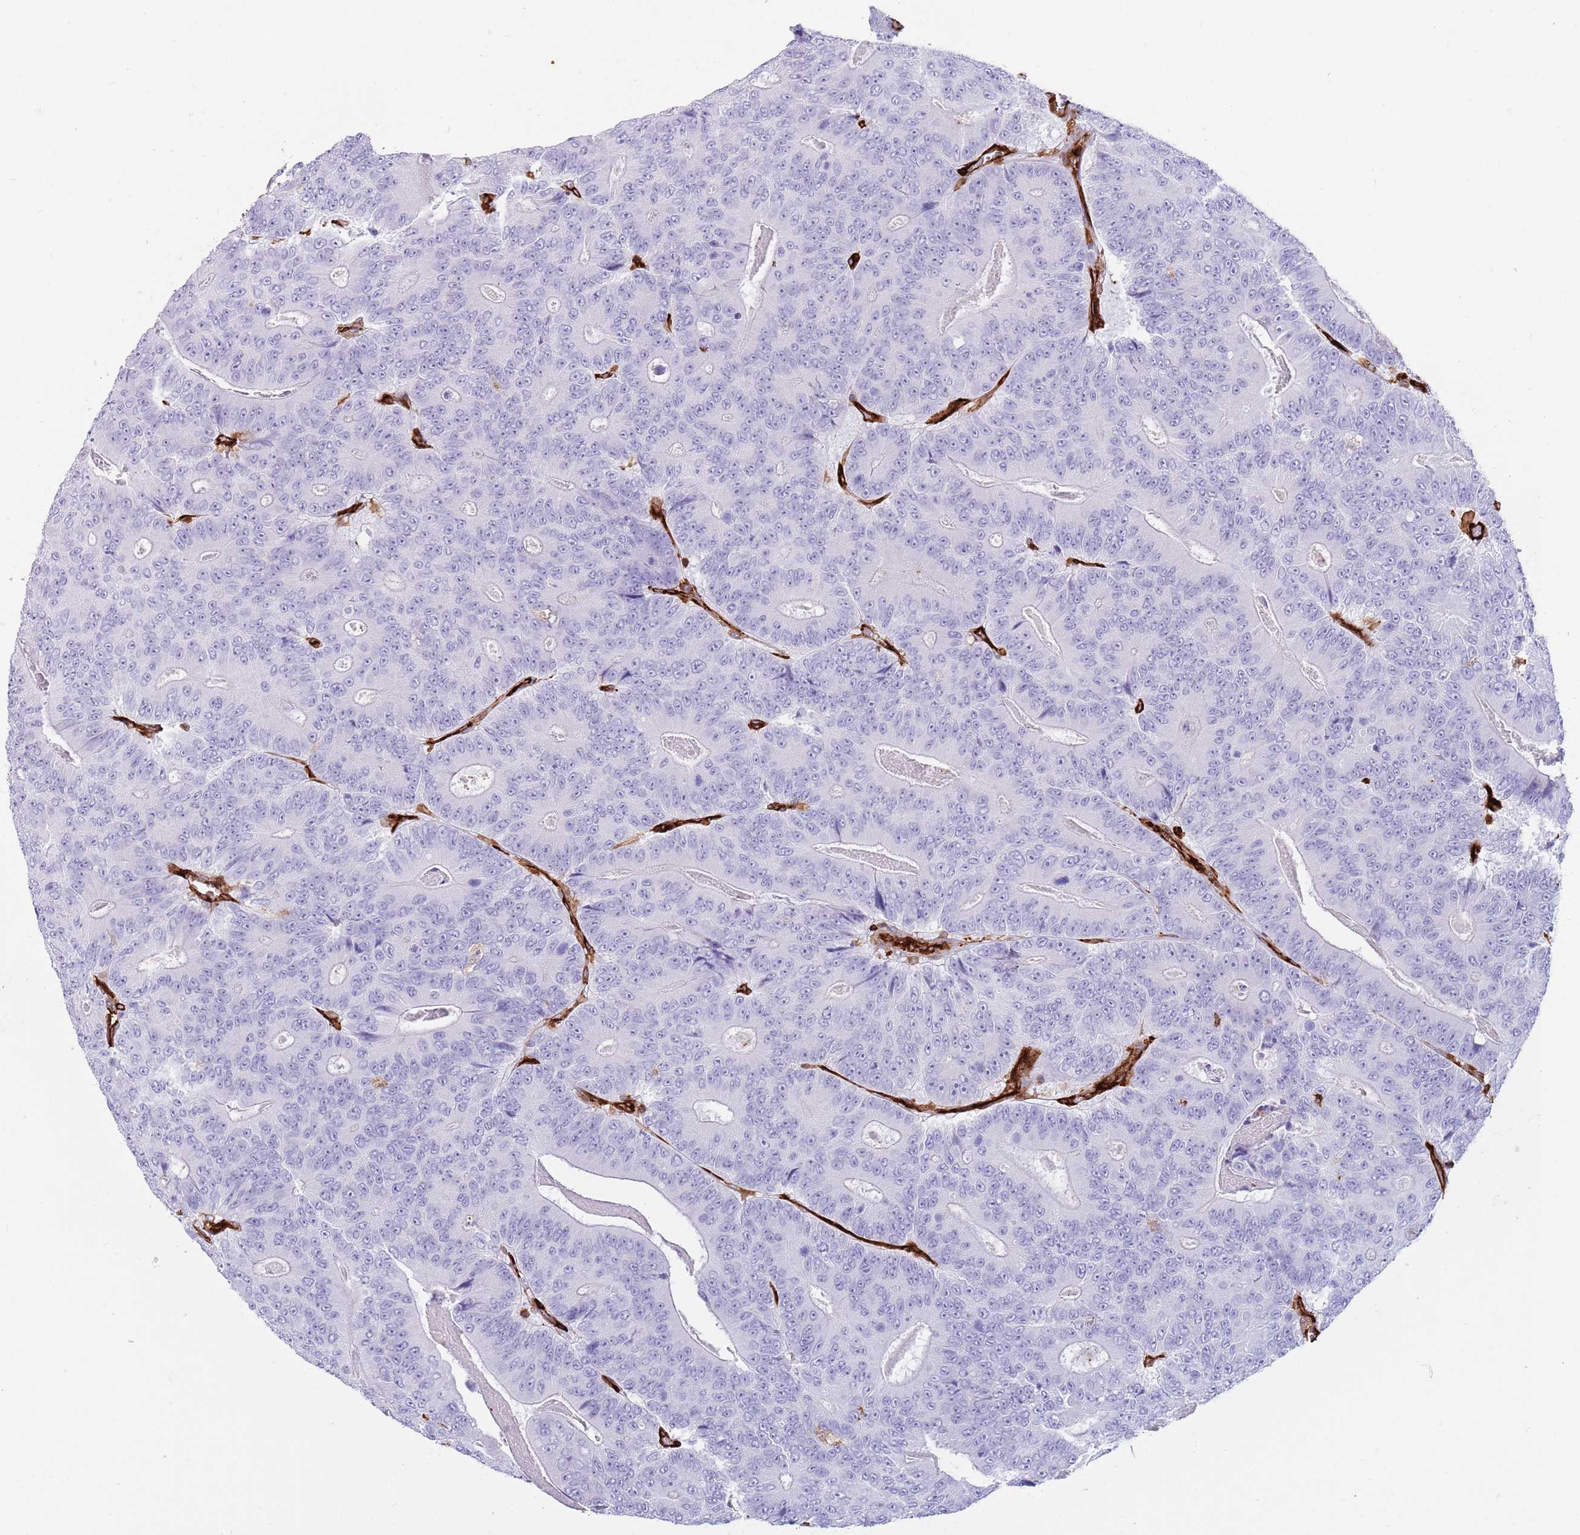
{"staining": {"intensity": "negative", "quantity": "none", "location": "none"}, "tissue": "colorectal cancer", "cell_type": "Tumor cells", "image_type": "cancer", "snomed": [{"axis": "morphology", "description": "Adenocarcinoma, NOS"}, {"axis": "topography", "description": "Colon"}], "caption": "Human colorectal adenocarcinoma stained for a protein using IHC shows no staining in tumor cells.", "gene": "KBTBD7", "patient": {"sex": "male", "age": 83}}